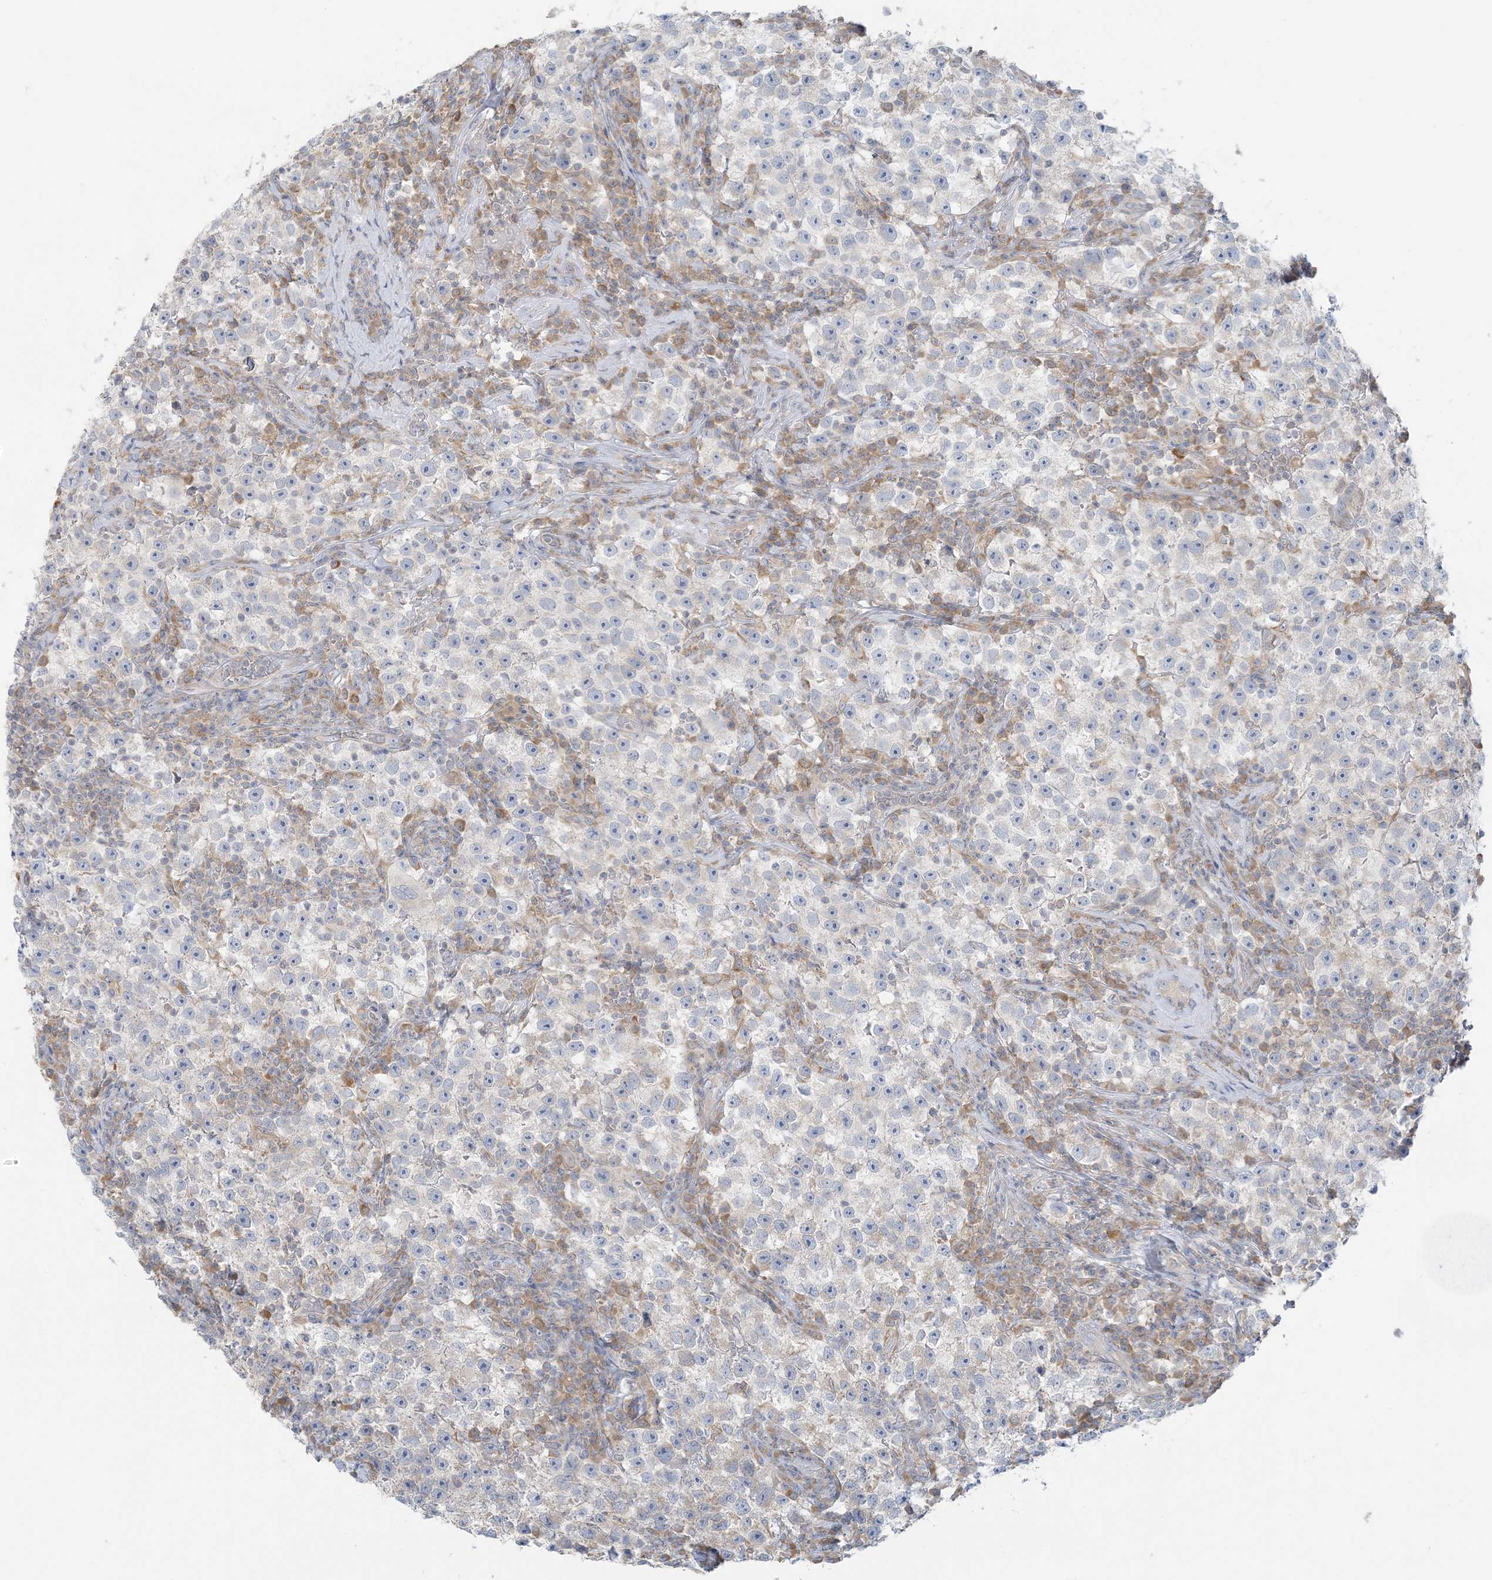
{"staining": {"intensity": "negative", "quantity": "none", "location": "none"}, "tissue": "testis cancer", "cell_type": "Tumor cells", "image_type": "cancer", "snomed": [{"axis": "morphology", "description": "Seminoma, NOS"}, {"axis": "topography", "description": "Testis"}], "caption": "This is a image of immunohistochemistry (IHC) staining of testis cancer, which shows no expression in tumor cells. The staining was performed using DAB (3,3'-diaminobenzidine) to visualize the protein expression in brown, while the nuclei were stained in blue with hematoxylin (Magnification: 20x).", "gene": "EEFSEC", "patient": {"sex": "male", "age": 22}}